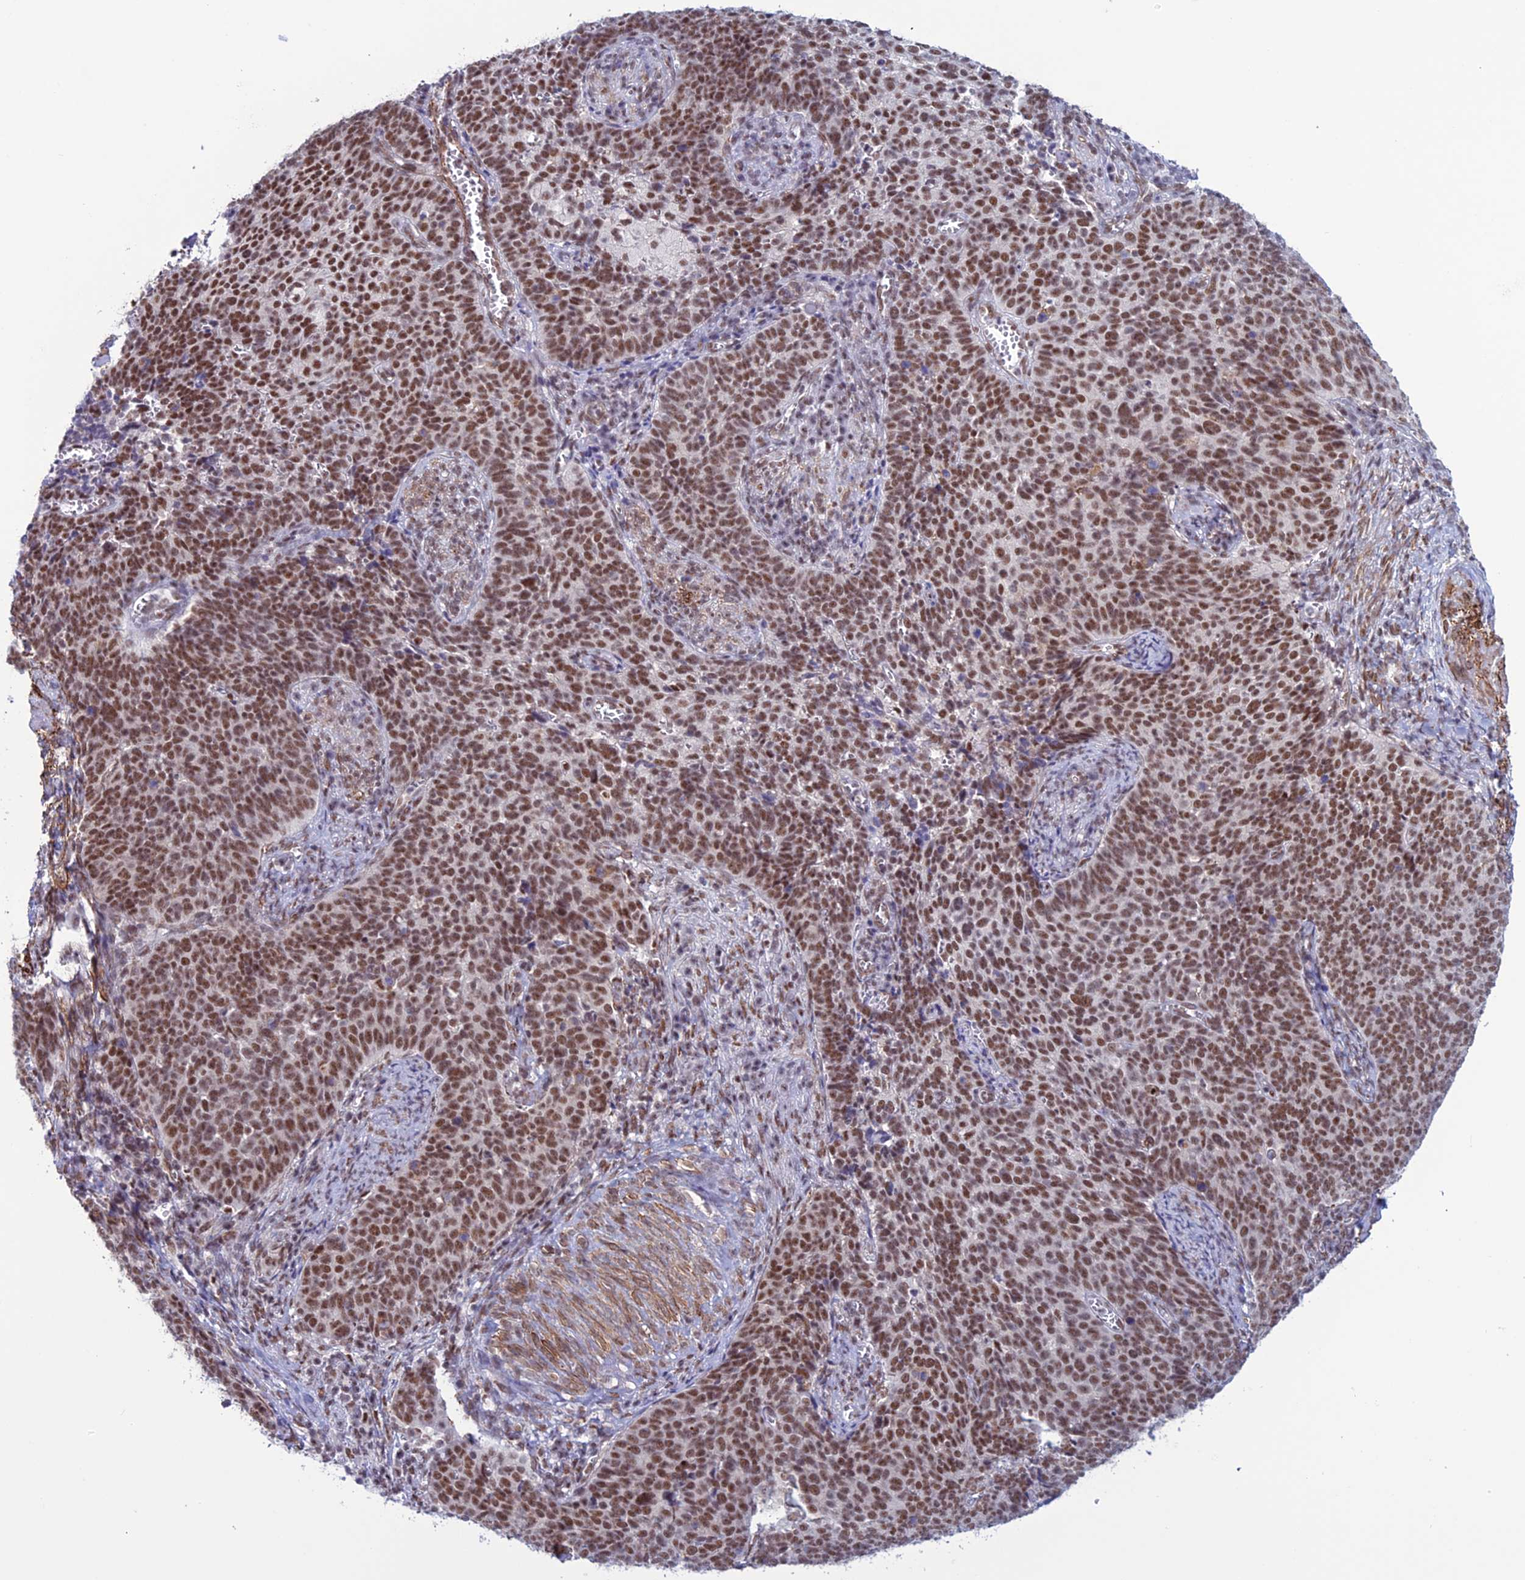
{"staining": {"intensity": "moderate", "quantity": ">75%", "location": "nuclear"}, "tissue": "cervical cancer", "cell_type": "Tumor cells", "image_type": "cancer", "snomed": [{"axis": "morphology", "description": "Normal tissue, NOS"}, {"axis": "morphology", "description": "Squamous cell carcinoma, NOS"}, {"axis": "topography", "description": "Cervix"}], "caption": "A medium amount of moderate nuclear staining is seen in approximately >75% of tumor cells in cervical cancer tissue.", "gene": "U2AF1", "patient": {"sex": "female", "age": 39}}